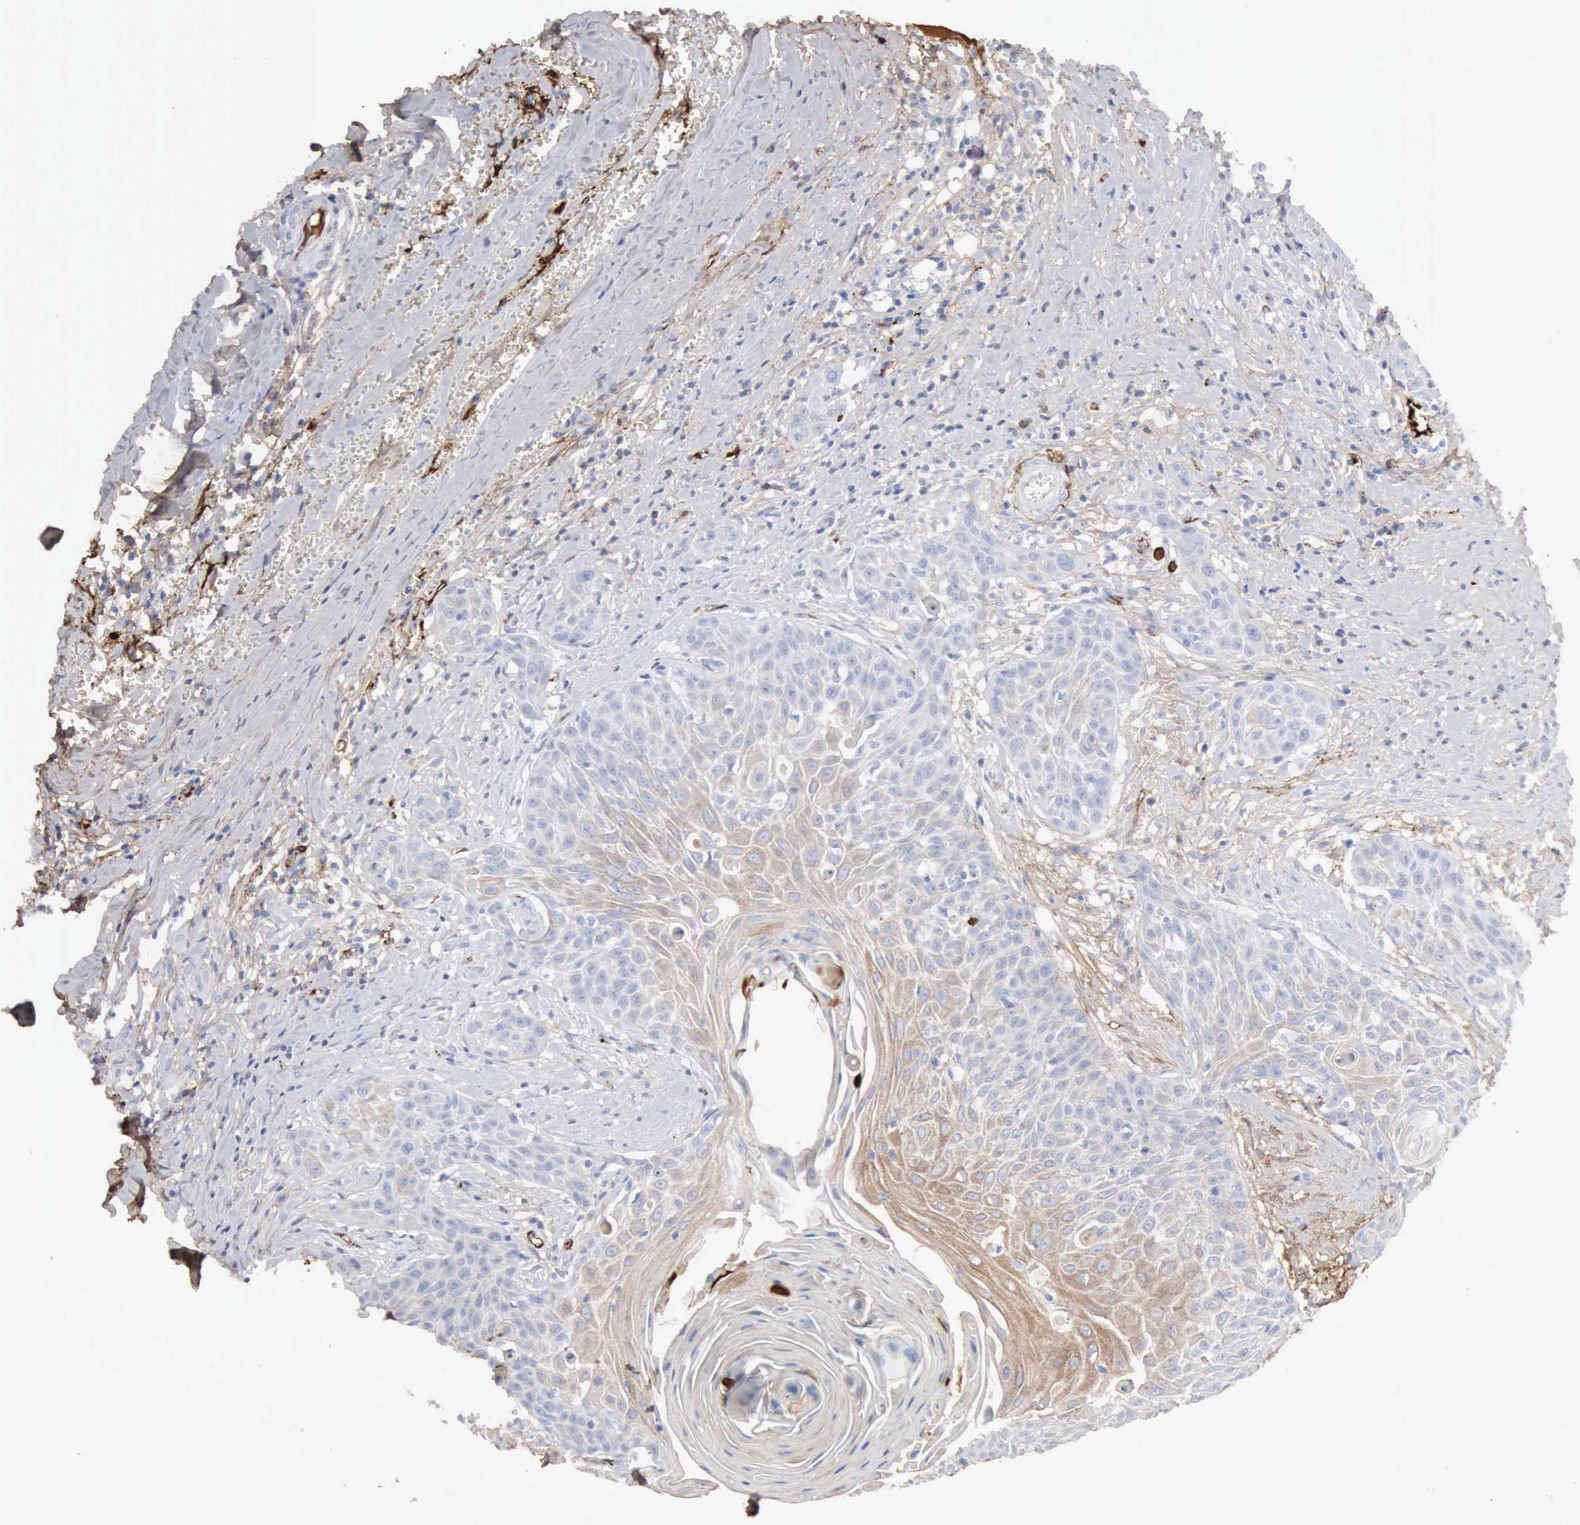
{"staining": {"intensity": "weak", "quantity": "<25%", "location": "cytoplasmic/membranous"}, "tissue": "head and neck cancer", "cell_type": "Tumor cells", "image_type": "cancer", "snomed": [{"axis": "morphology", "description": "Squamous cell carcinoma, NOS"}, {"axis": "morphology", "description": "Squamous cell carcinoma, metastatic, NOS"}, {"axis": "topography", "description": "Lymph node"}, {"axis": "topography", "description": "Salivary gland"}, {"axis": "topography", "description": "Head-Neck"}], "caption": "The histopathology image displays no significant staining in tumor cells of head and neck cancer.", "gene": "C4BPA", "patient": {"sex": "female", "age": 74}}